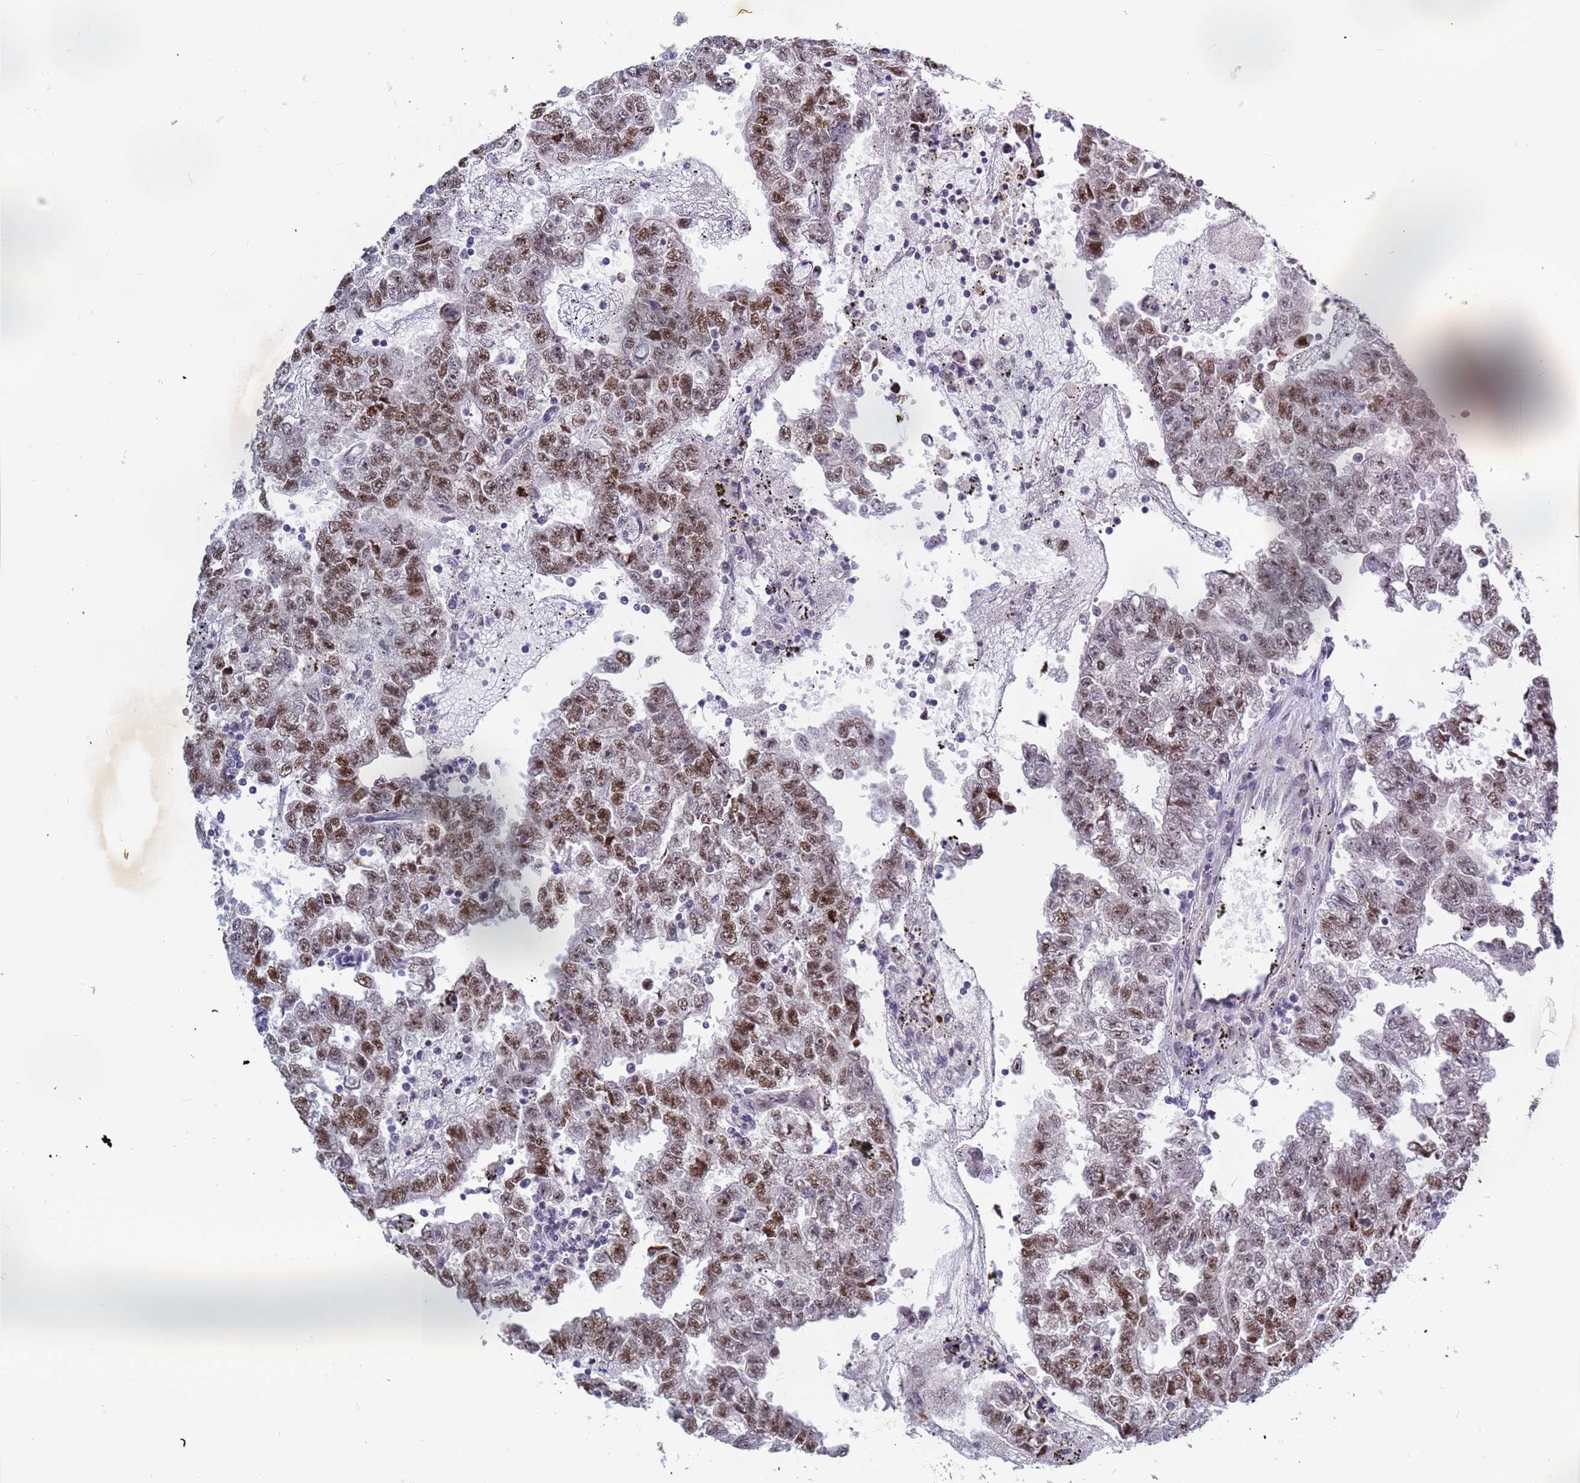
{"staining": {"intensity": "moderate", "quantity": ">75%", "location": "nuclear"}, "tissue": "testis cancer", "cell_type": "Tumor cells", "image_type": "cancer", "snomed": [{"axis": "morphology", "description": "Carcinoma, Embryonal, NOS"}, {"axis": "topography", "description": "Testis"}], "caption": "An image showing moderate nuclear staining in about >75% of tumor cells in testis embryonal carcinoma, as visualized by brown immunohistochemical staining.", "gene": "CXorf65", "patient": {"sex": "male", "age": 25}}